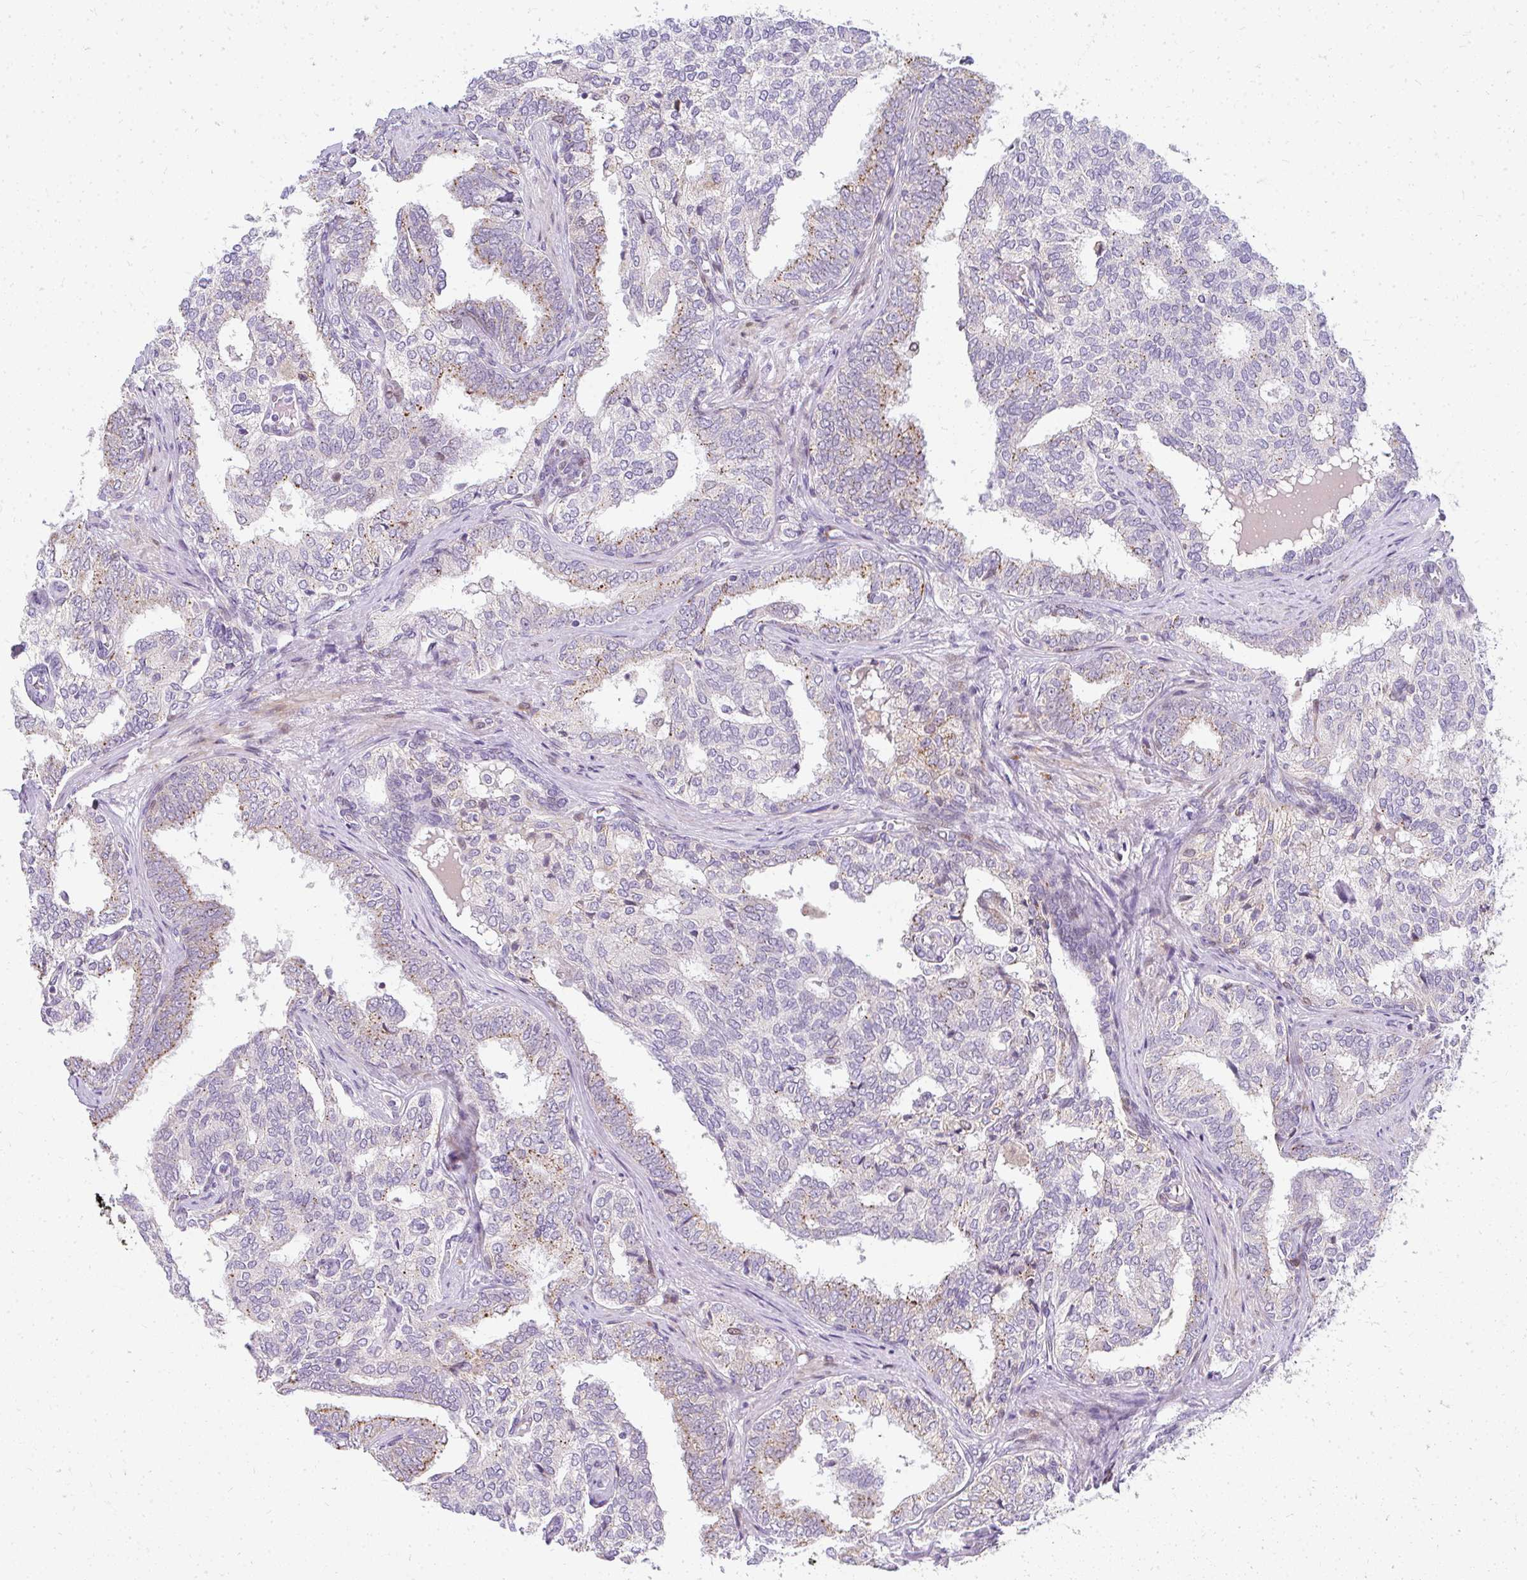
{"staining": {"intensity": "weak", "quantity": "<25%", "location": "cytoplasmic/membranous"}, "tissue": "prostate cancer", "cell_type": "Tumor cells", "image_type": "cancer", "snomed": [{"axis": "morphology", "description": "Adenocarcinoma, High grade"}, {"axis": "topography", "description": "Prostate"}], "caption": "Photomicrograph shows no protein staining in tumor cells of prostate cancer tissue.", "gene": "PLA2G5", "patient": {"sex": "male", "age": 72}}